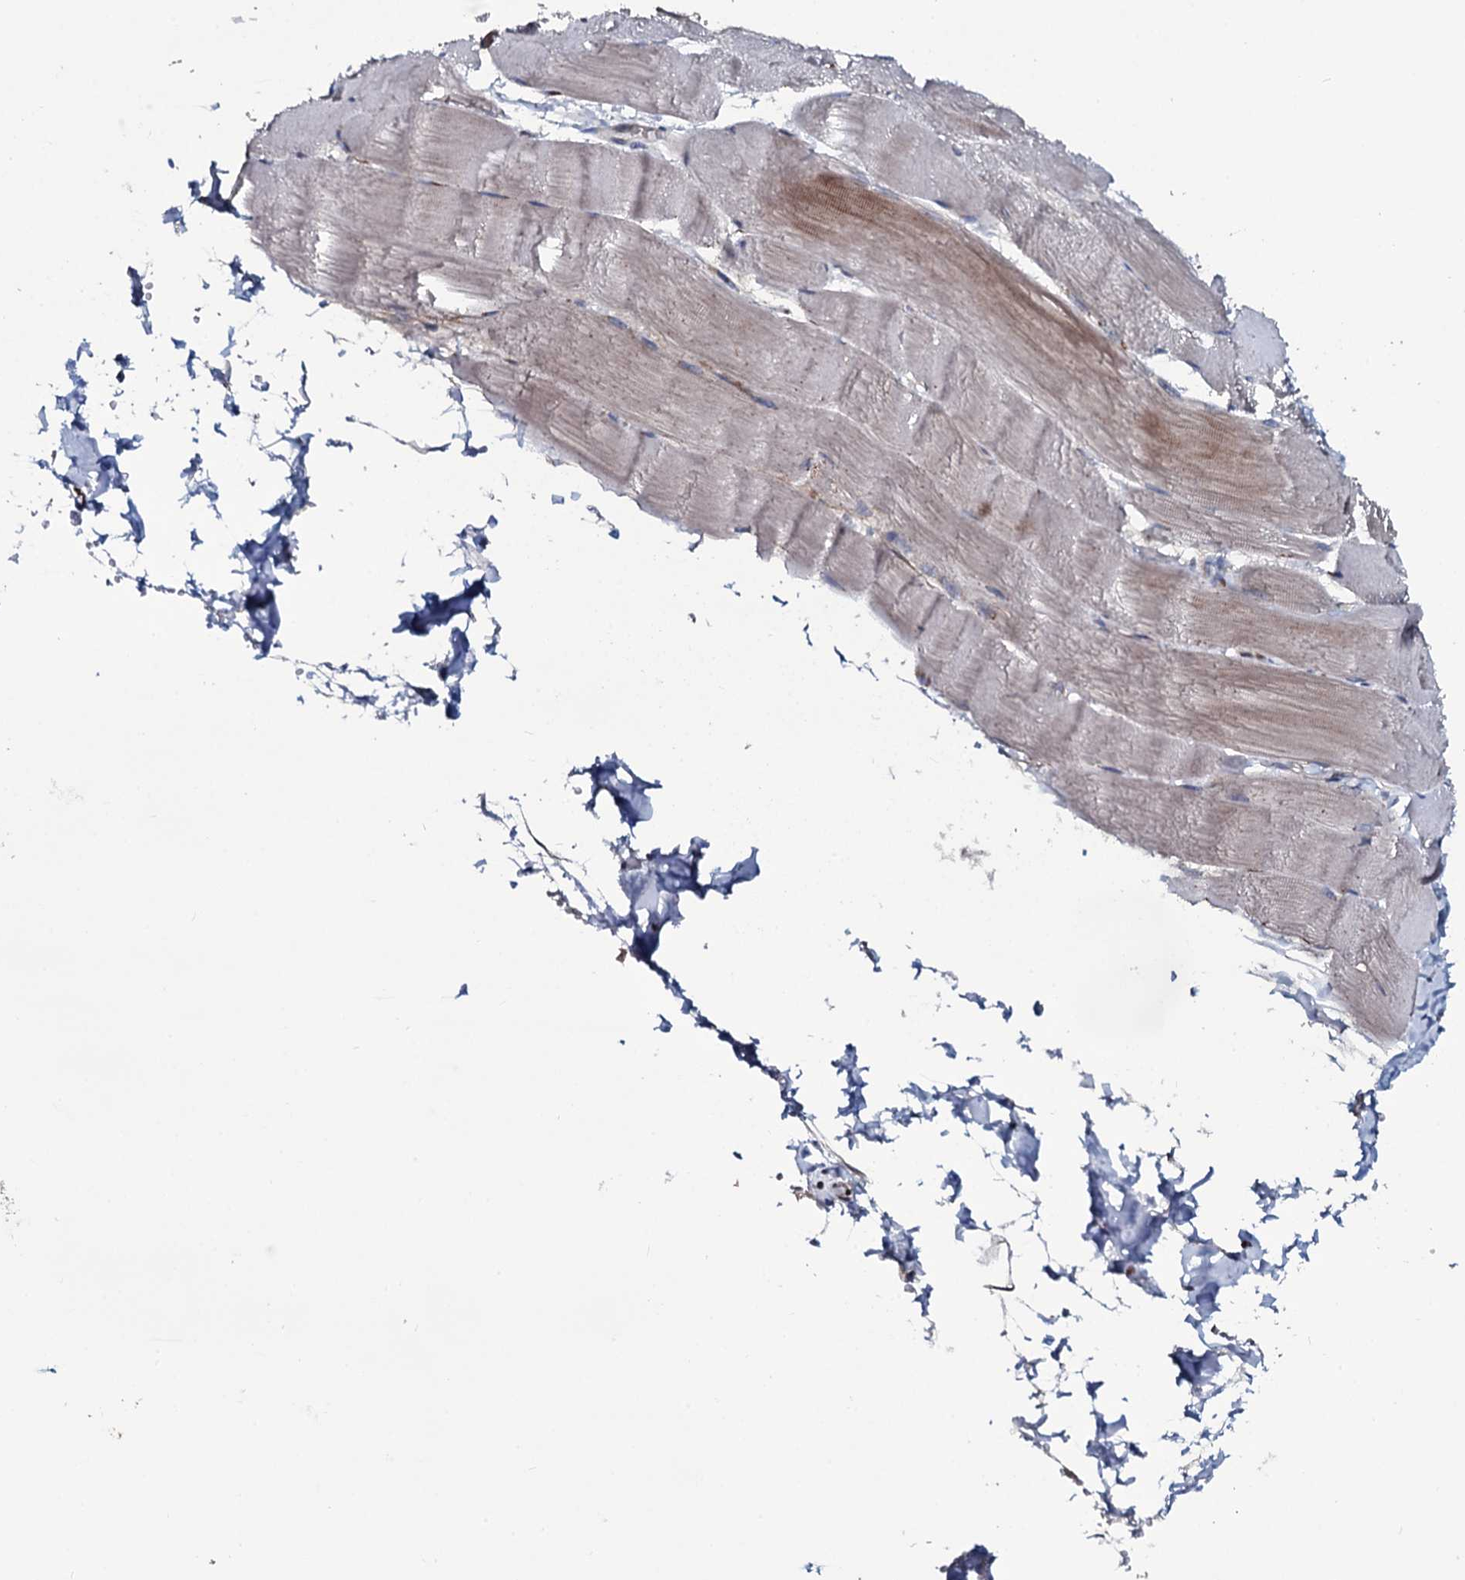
{"staining": {"intensity": "moderate", "quantity": "<25%", "location": "cytoplasmic/membranous"}, "tissue": "skeletal muscle", "cell_type": "Myocytes", "image_type": "normal", "snomed": [{"axis": "morphology", "description": "Normal tissue, NOS"}, {"axis": "morphology", "description": "Basal cell carcinoma"}, {"axis": "topography", "description": "Skeletal muscle"}], "caption": "Immunohistochemistry (IHC) of benign skeletal muscle exhibits low levels of moderate cytoplasmic/membranous staining in approximately <25% of myocytes.", "gene": "IL12B", "patient": {"sex": "female", "age": 64}}